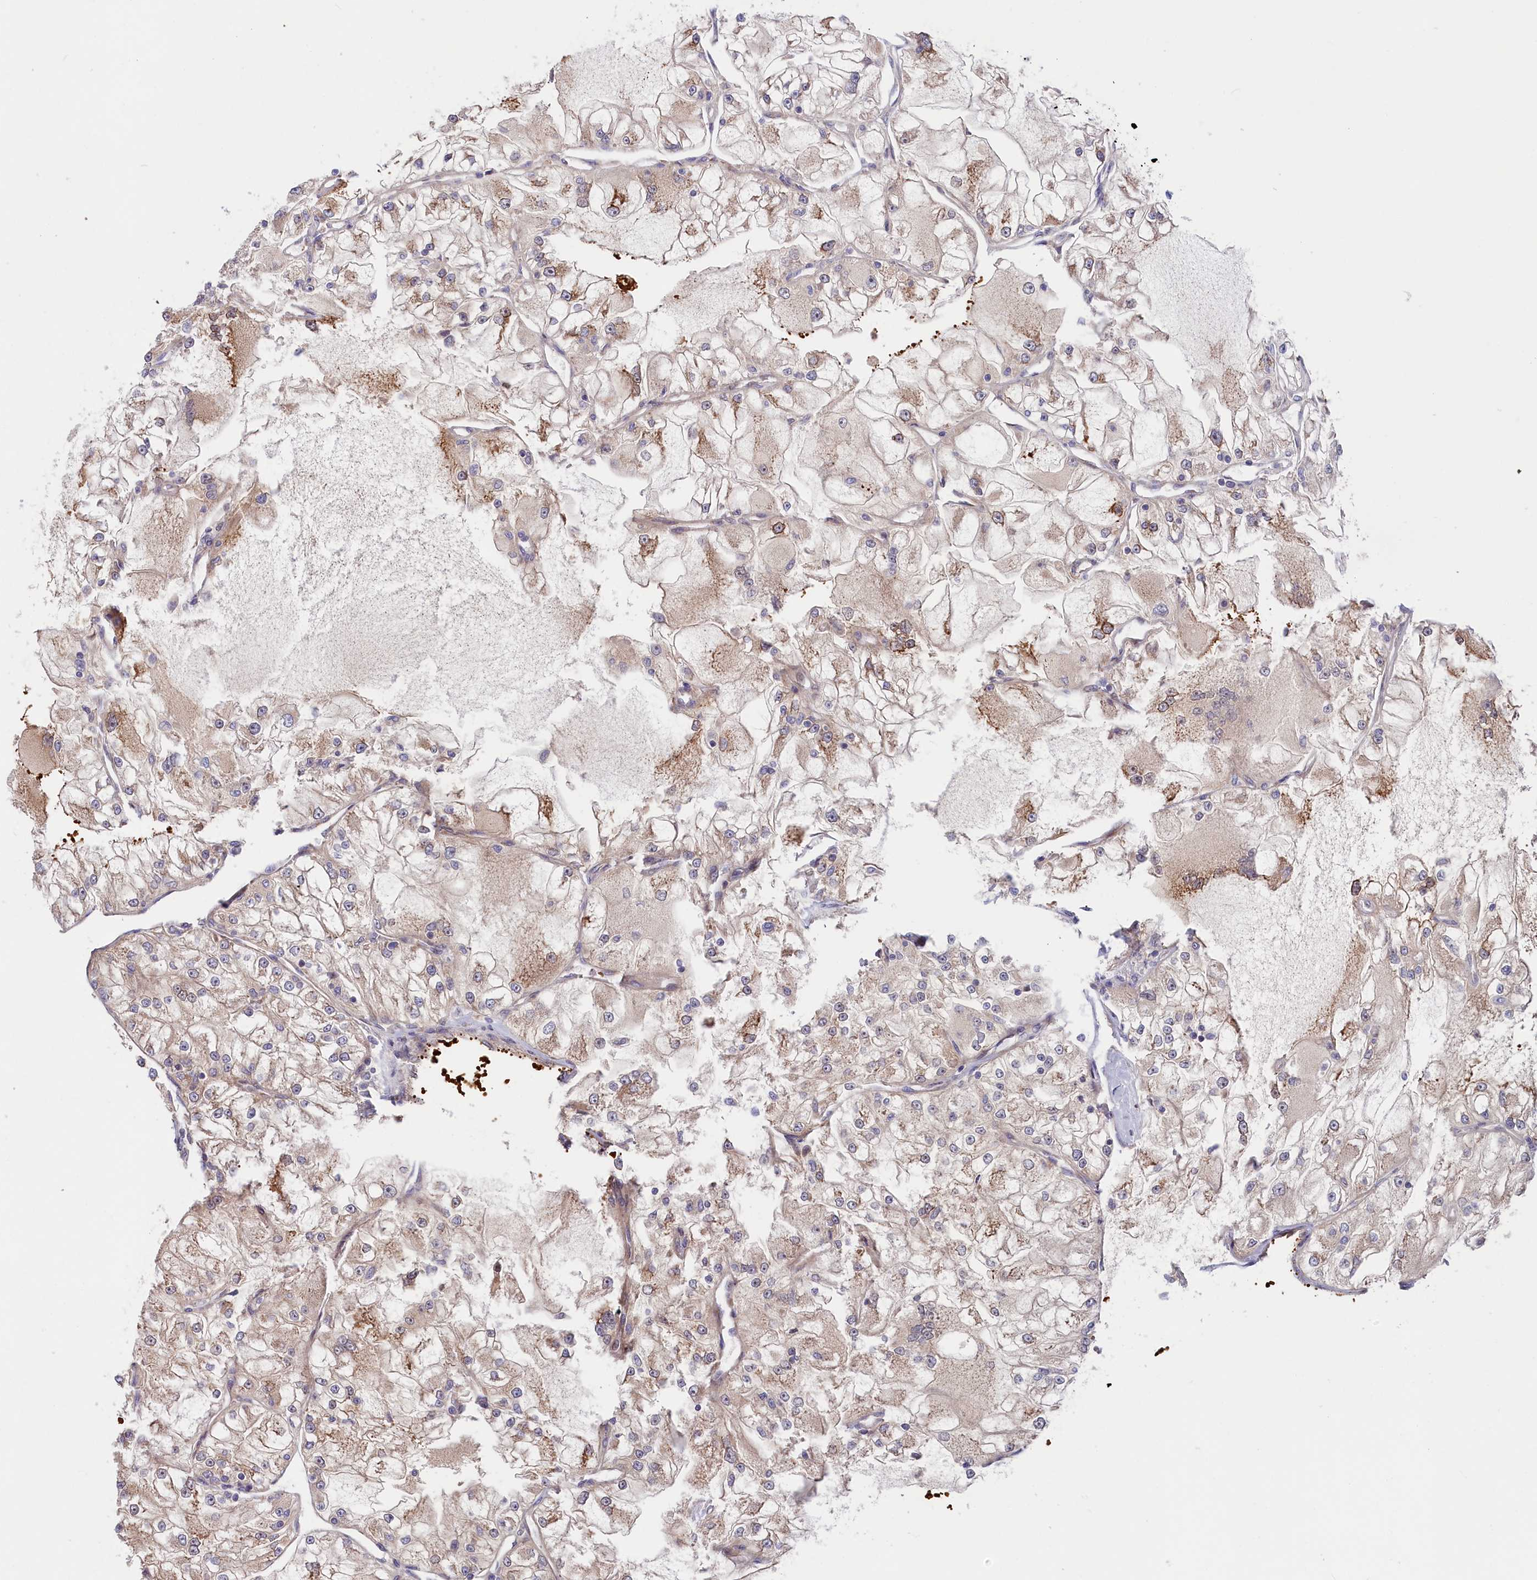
{"staining": {"intensity": "weak", "quantity": "<25%", "location": "cytoplasmic/membranous"}, "tissue": "renal cancer", "cell_type": "Tumor cells", "image_type": "cancer", "snomed": [{"axis": "morphology", "description": "Adenocarcinoma, NOS"}, {"axis": "topography", "description": "Kidney"}], "caption": "The photomicrograph displays no staining of tumor cells in renal adenocarcinoma.", "gene": "CHST12", "patient": {"sex": "female", "age": 72}}